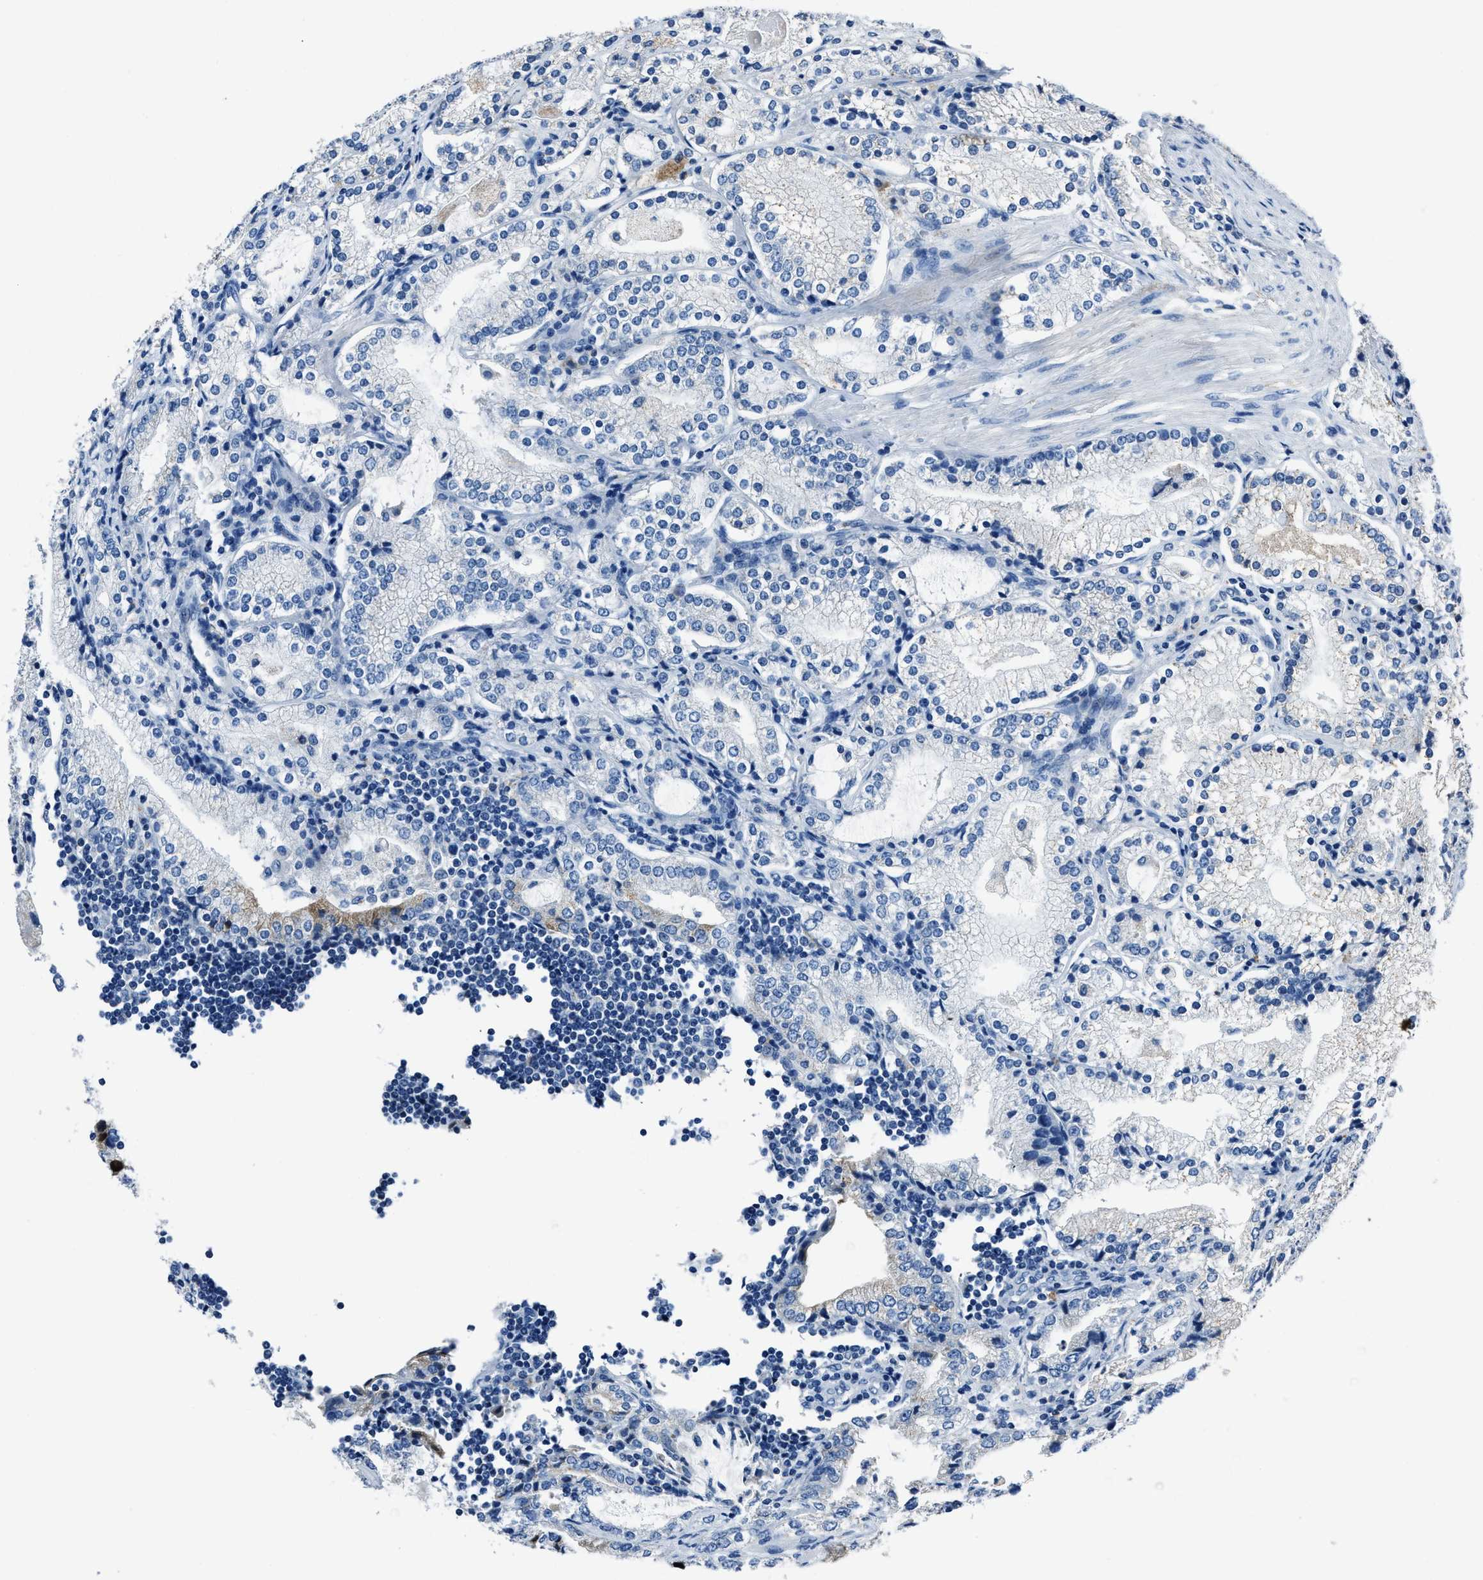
{"staining": {"intensity": "negative", "quantity": "none", "location": "none"}, "tissue": "prostate cancer", "cell_type": "Tumor cells", "image_type": "cancer", "snomed": [{"axis": "morphology", "description": "Adenocarcinoma, High grade"}, {"axis": "topography", "description": "Prostate"}], "caption": "Immunohistochemistry (IHC) of prostate cancer (adenocarcinoma (high-grade)) demonstrates no positivity in tumor cells.", "gene": "ADAM2", "patient": {"sex": "male", "age": 63}}